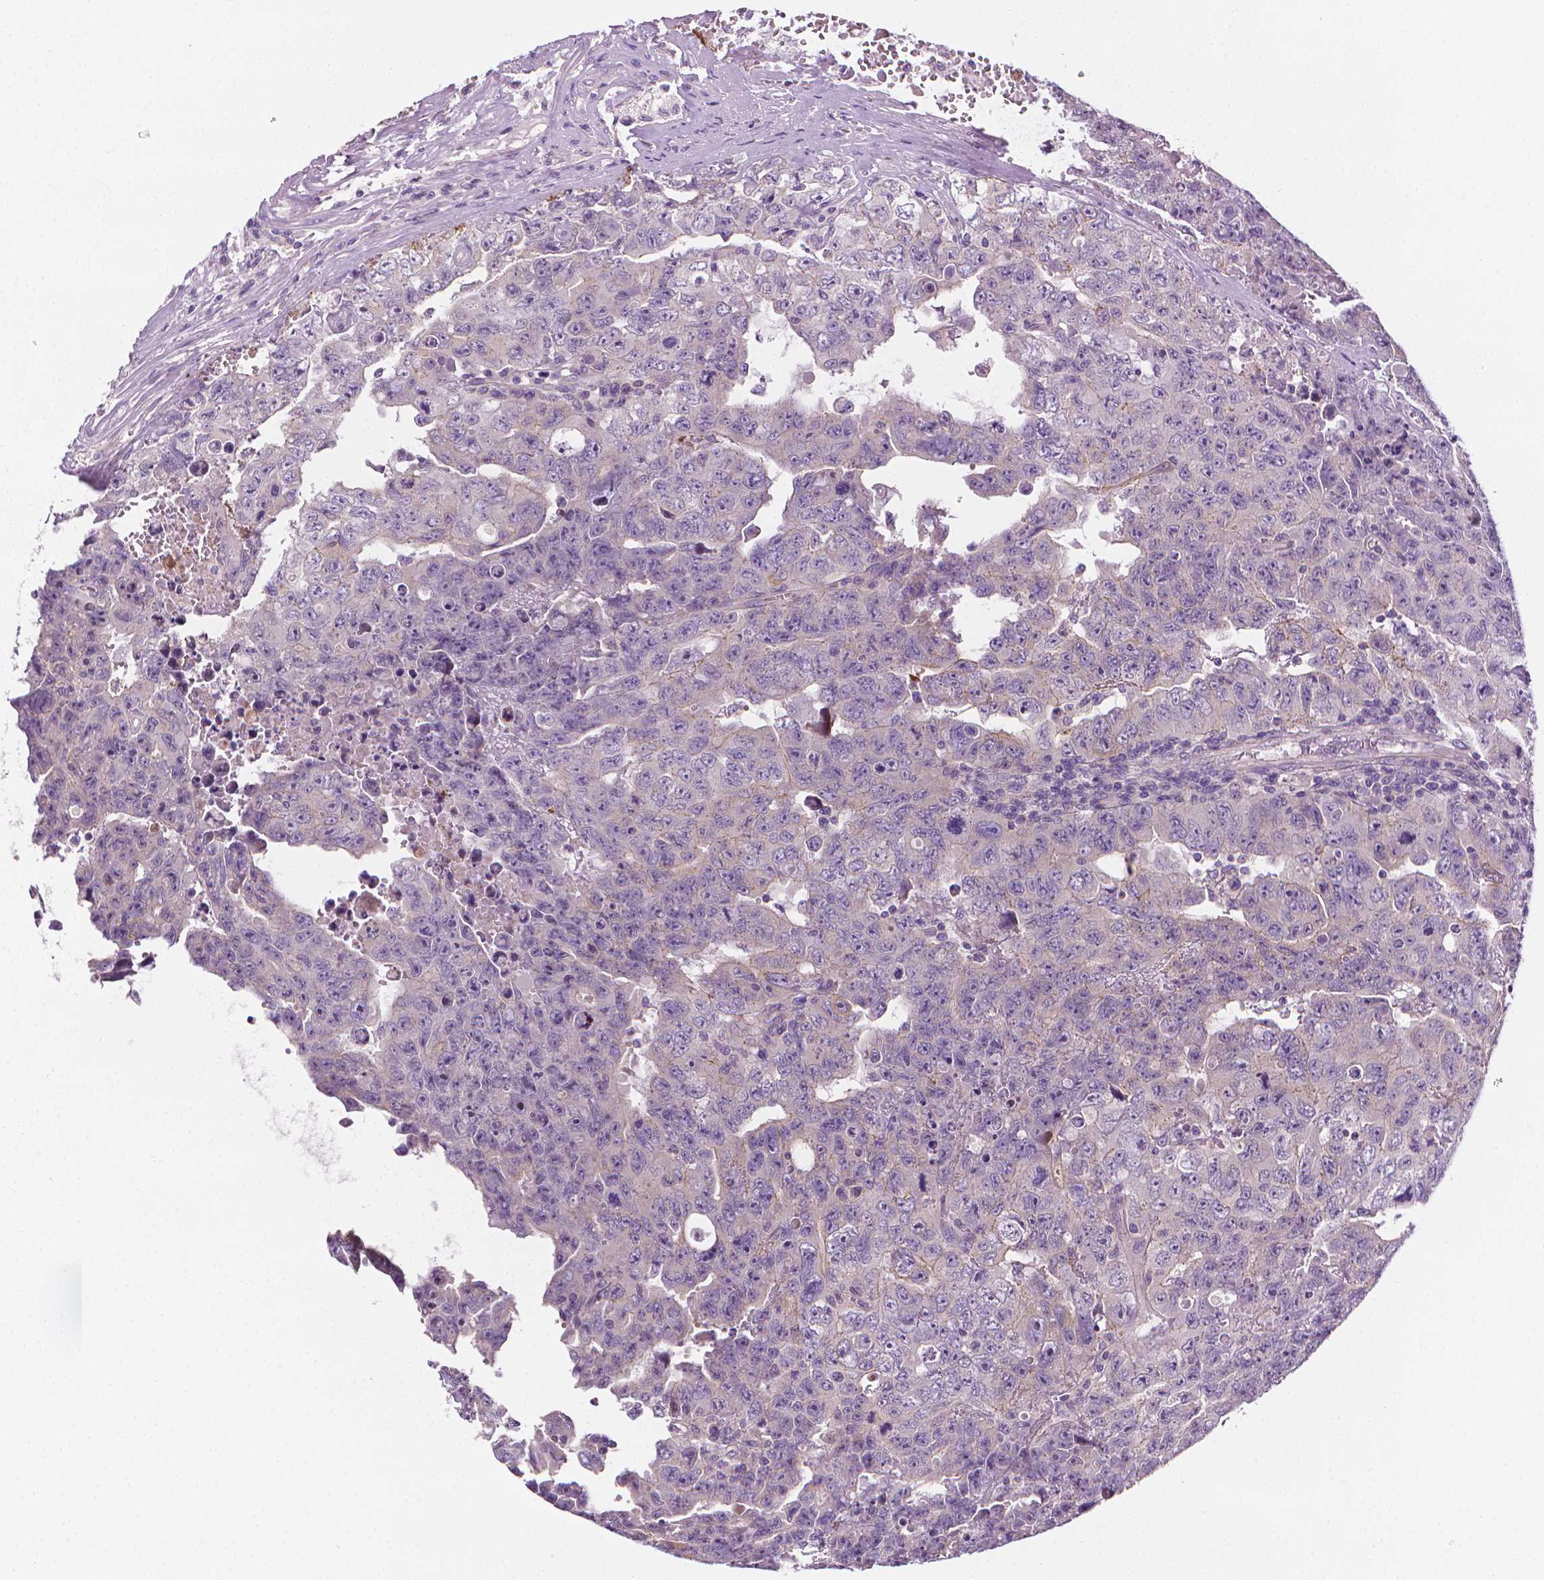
{"staining": {"intensity": "negative", "quantity": "none", "location": "none"}, "tissue": "testis cancer", "cell_type": "Tumor cells", "image_type": "cancer", "snomed": [{"axis": "morphology", "description": "Carcinoma, Embryonal, NOS"}, {"axis": "topography", "description": "Testis"}], "caption": "Immunohistochemical staining of human testis cancer (embryonal carcinoma) shows no significant positivity in tumor cells. (Stains: DAB (3,3'-diaminobenzidine) immunohistochemistry (IHC) with hematoxylin counter stain, Microscopy: brightfield microscopy at high magnification).", "gene": "MCOLN3", "patient": {"sex": "male", "age": 24}}